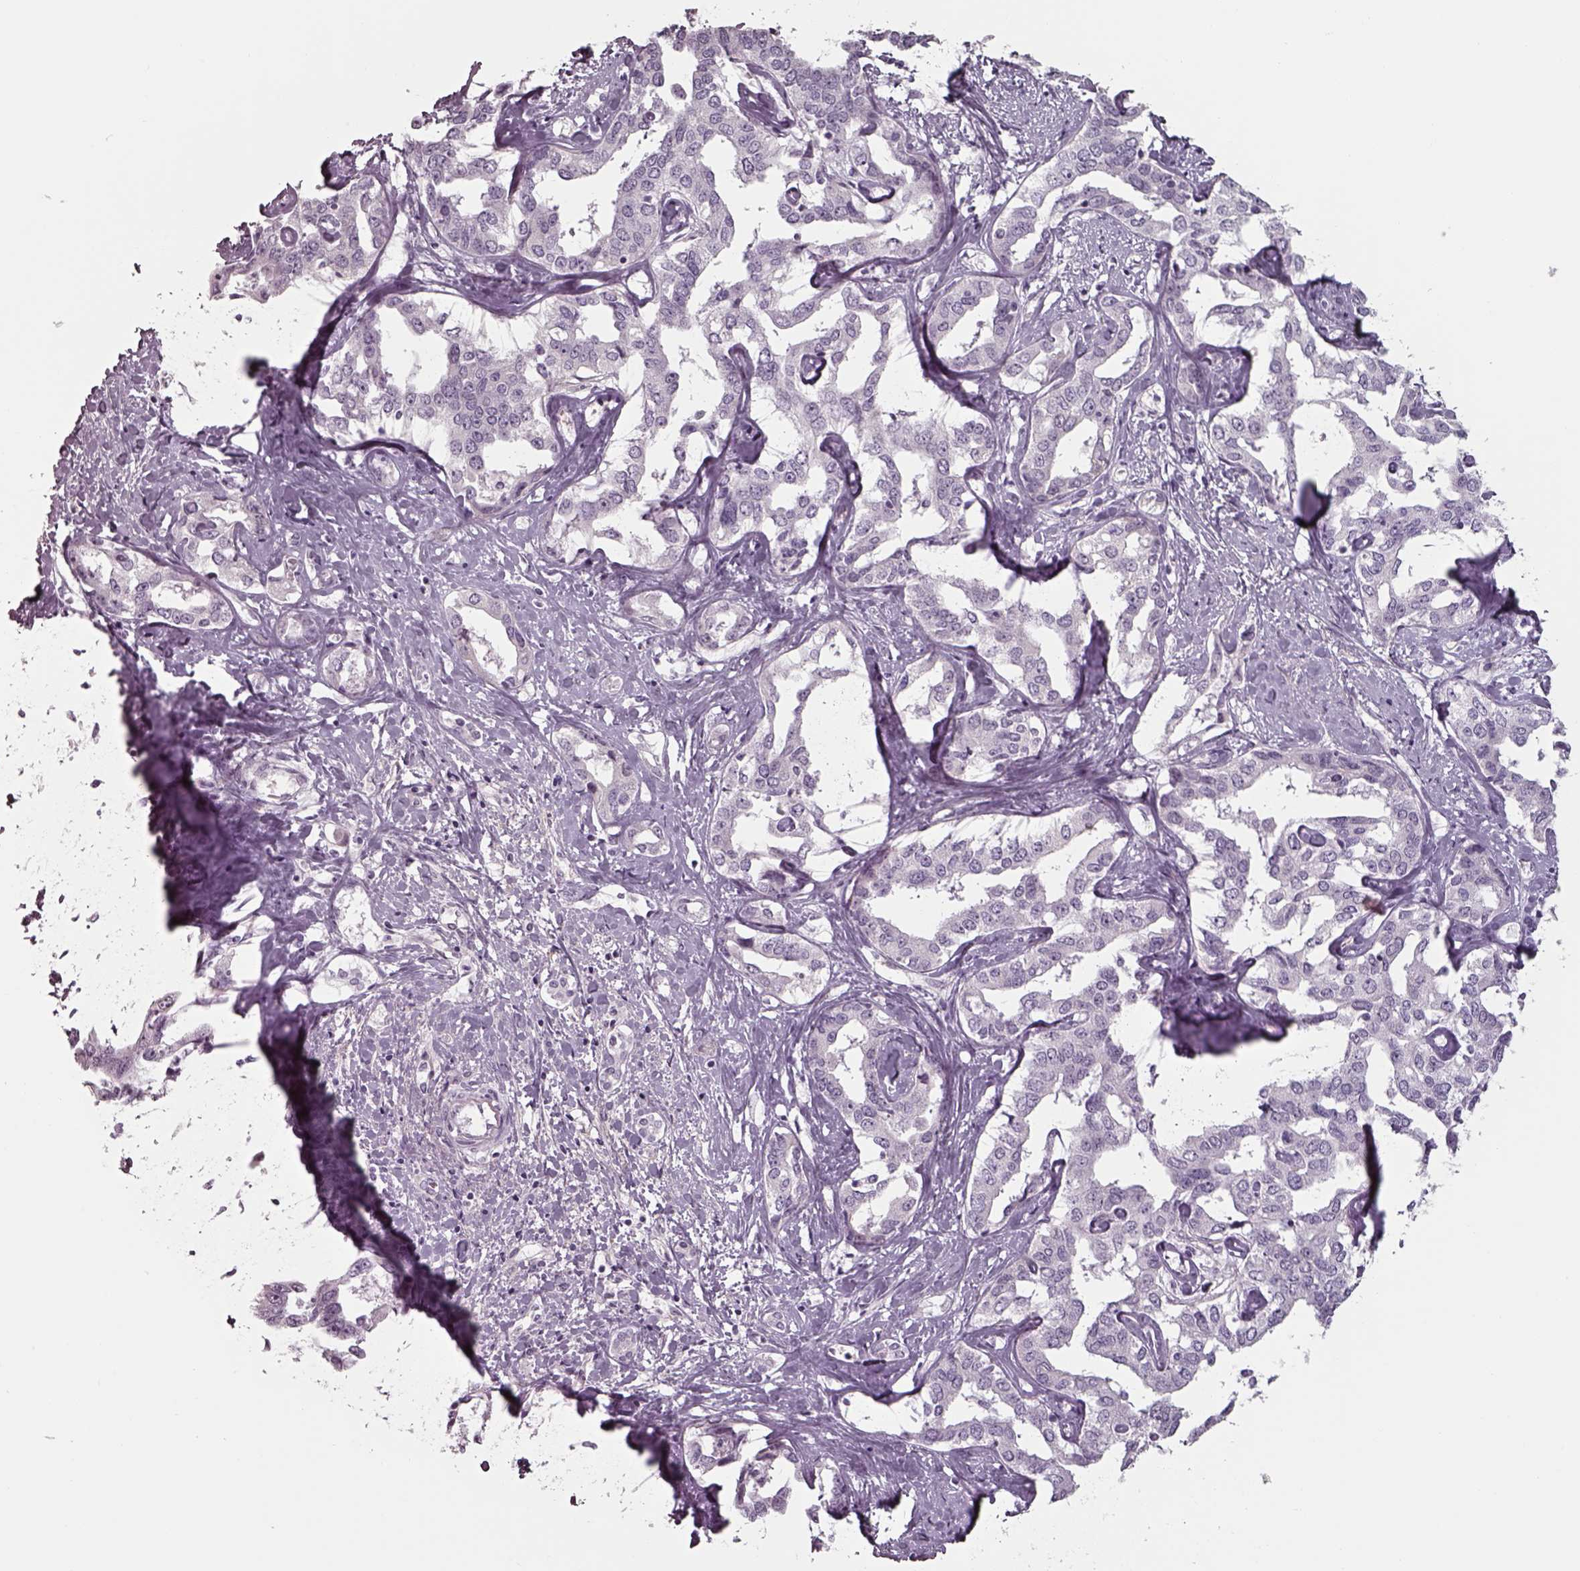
{"staining": {"intensity": "negative", "quantity": "none", "location": "none"}, "tissue": "liver cancer", "cell_type": "Tumor cells", "image_type": "cancer", "snomed": [{"axis": "morphology", "description": "Cholangiocarcinoma"}, {"axis": "topography", "description": "Liver"}], "caption": "The photomicrograph demonstrates no staining of tumor cells in liver cholangiocarcinoma. (DAB (3,3'-diaminobenzidine) IHC visualized using brightfield microscopy, high magnification).", "gene": "SEPTIN14", "patient": {"sex": "male", "age": 59}}